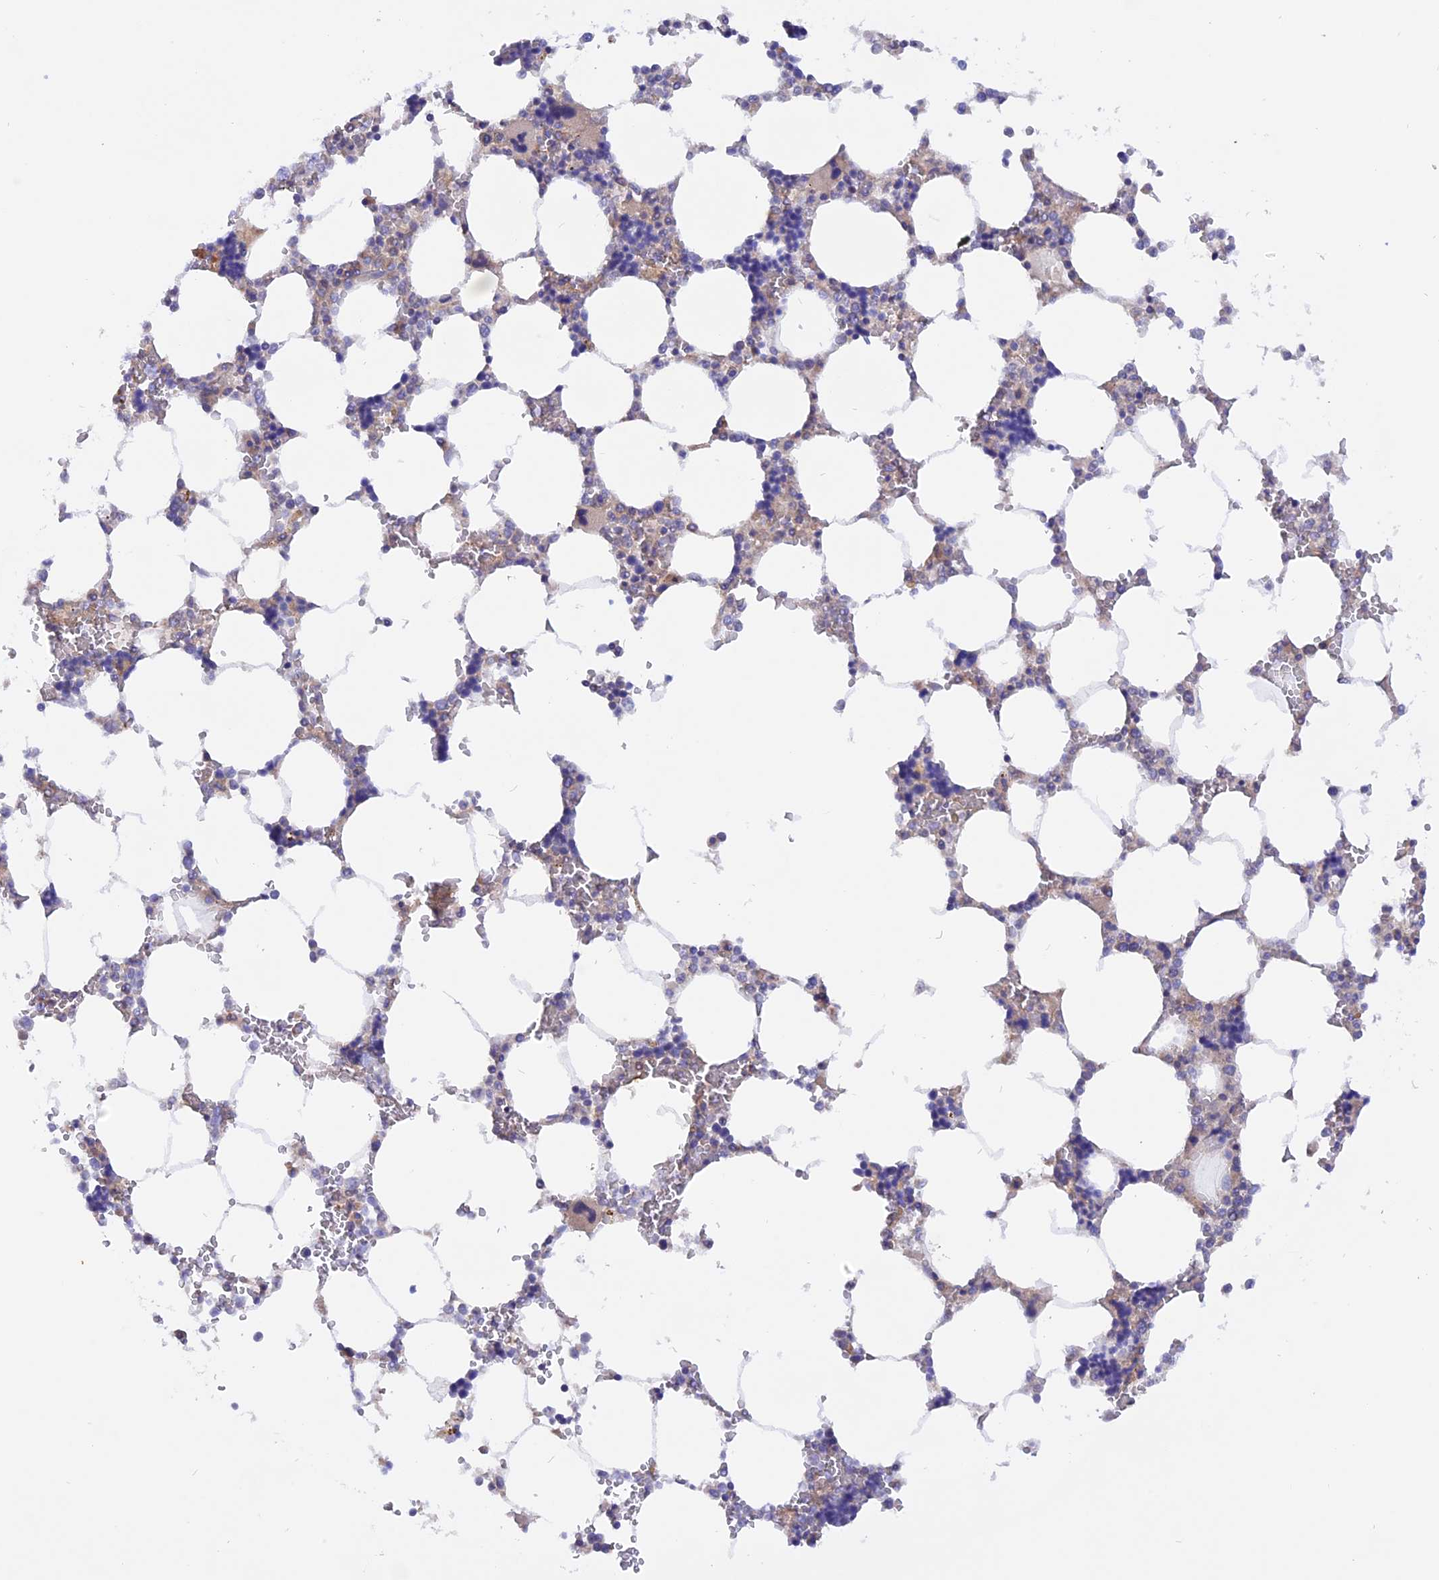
{"staining": {"intensity": "moderate", "quantity": "<25%", "location": "cytoplasmic/membranous"}, "tissue": "bone marrow", "cell_type": "Hematopoietic cells", "image_type": "normal", "snomed": [{"axis": "morphology", "description": "Normal tissue, NOS"}, {"axis": "topography", "description": "Bone marrow"}], "caption": "Hematopoietic cells demonstrate low levels of moderate cytoplasmic/membranous staining in about <25% of cells in normal human bone marrow.", "gene": "HYCC1", "patient": {"sex": "male", "age": 64}}